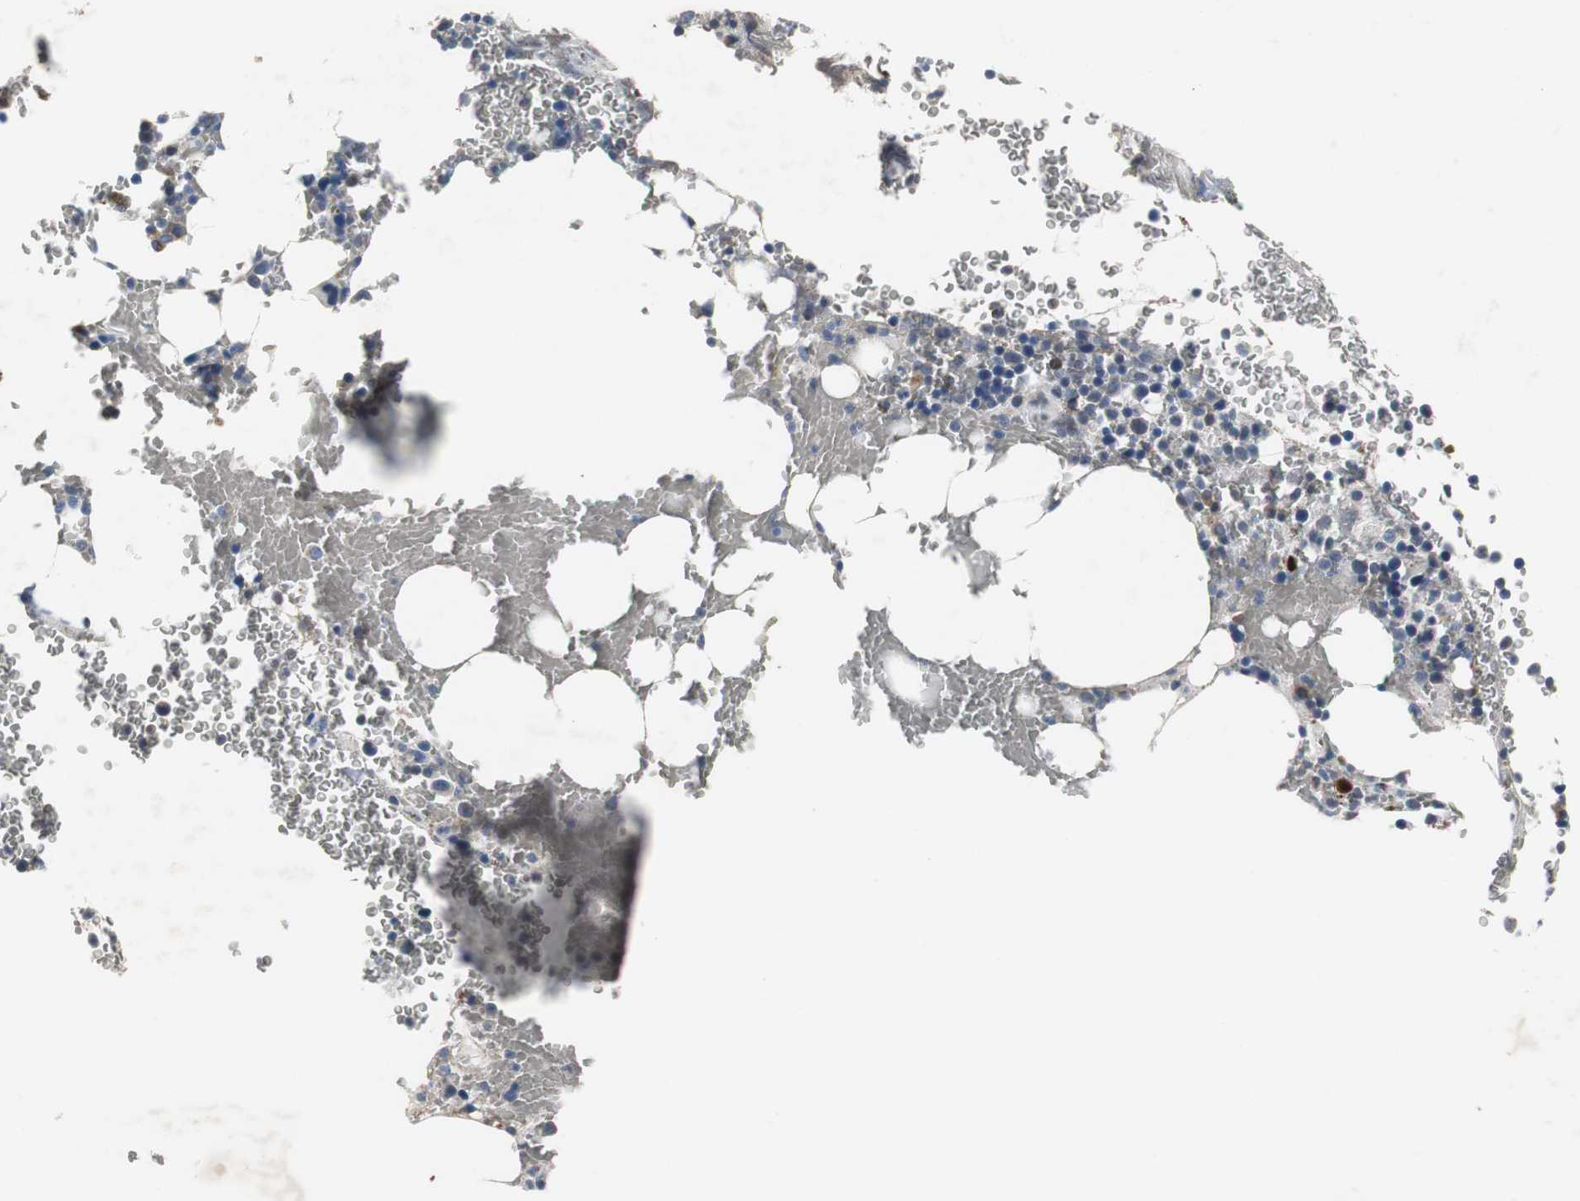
{"staining": {"intensity": "weak", "quantity": "25%-75%", "location": "cytoplasmic/membranous"}, "tissue": "bone marrow", "cell_type": "Hematopoietic cells", "image_type": "normal", "snomed": [{"axis": "morphology", "description": "Normal tissue, NOS"}, {"axis": "topography", "description": "Bone marrow"}], "caption": "Normal bone marrow was stained to show a protein in brown. There is low levels of weak cytoplasmic/membranous expression in approximately 25%-75% of hematopoietic cells. The staining is performed using DAB brown chromogen to label protein expression. The nuclei are counter-stained blue using hematoxylin.", "gene": "CALB2", "patient": {"sex": "female", "age": 73}}